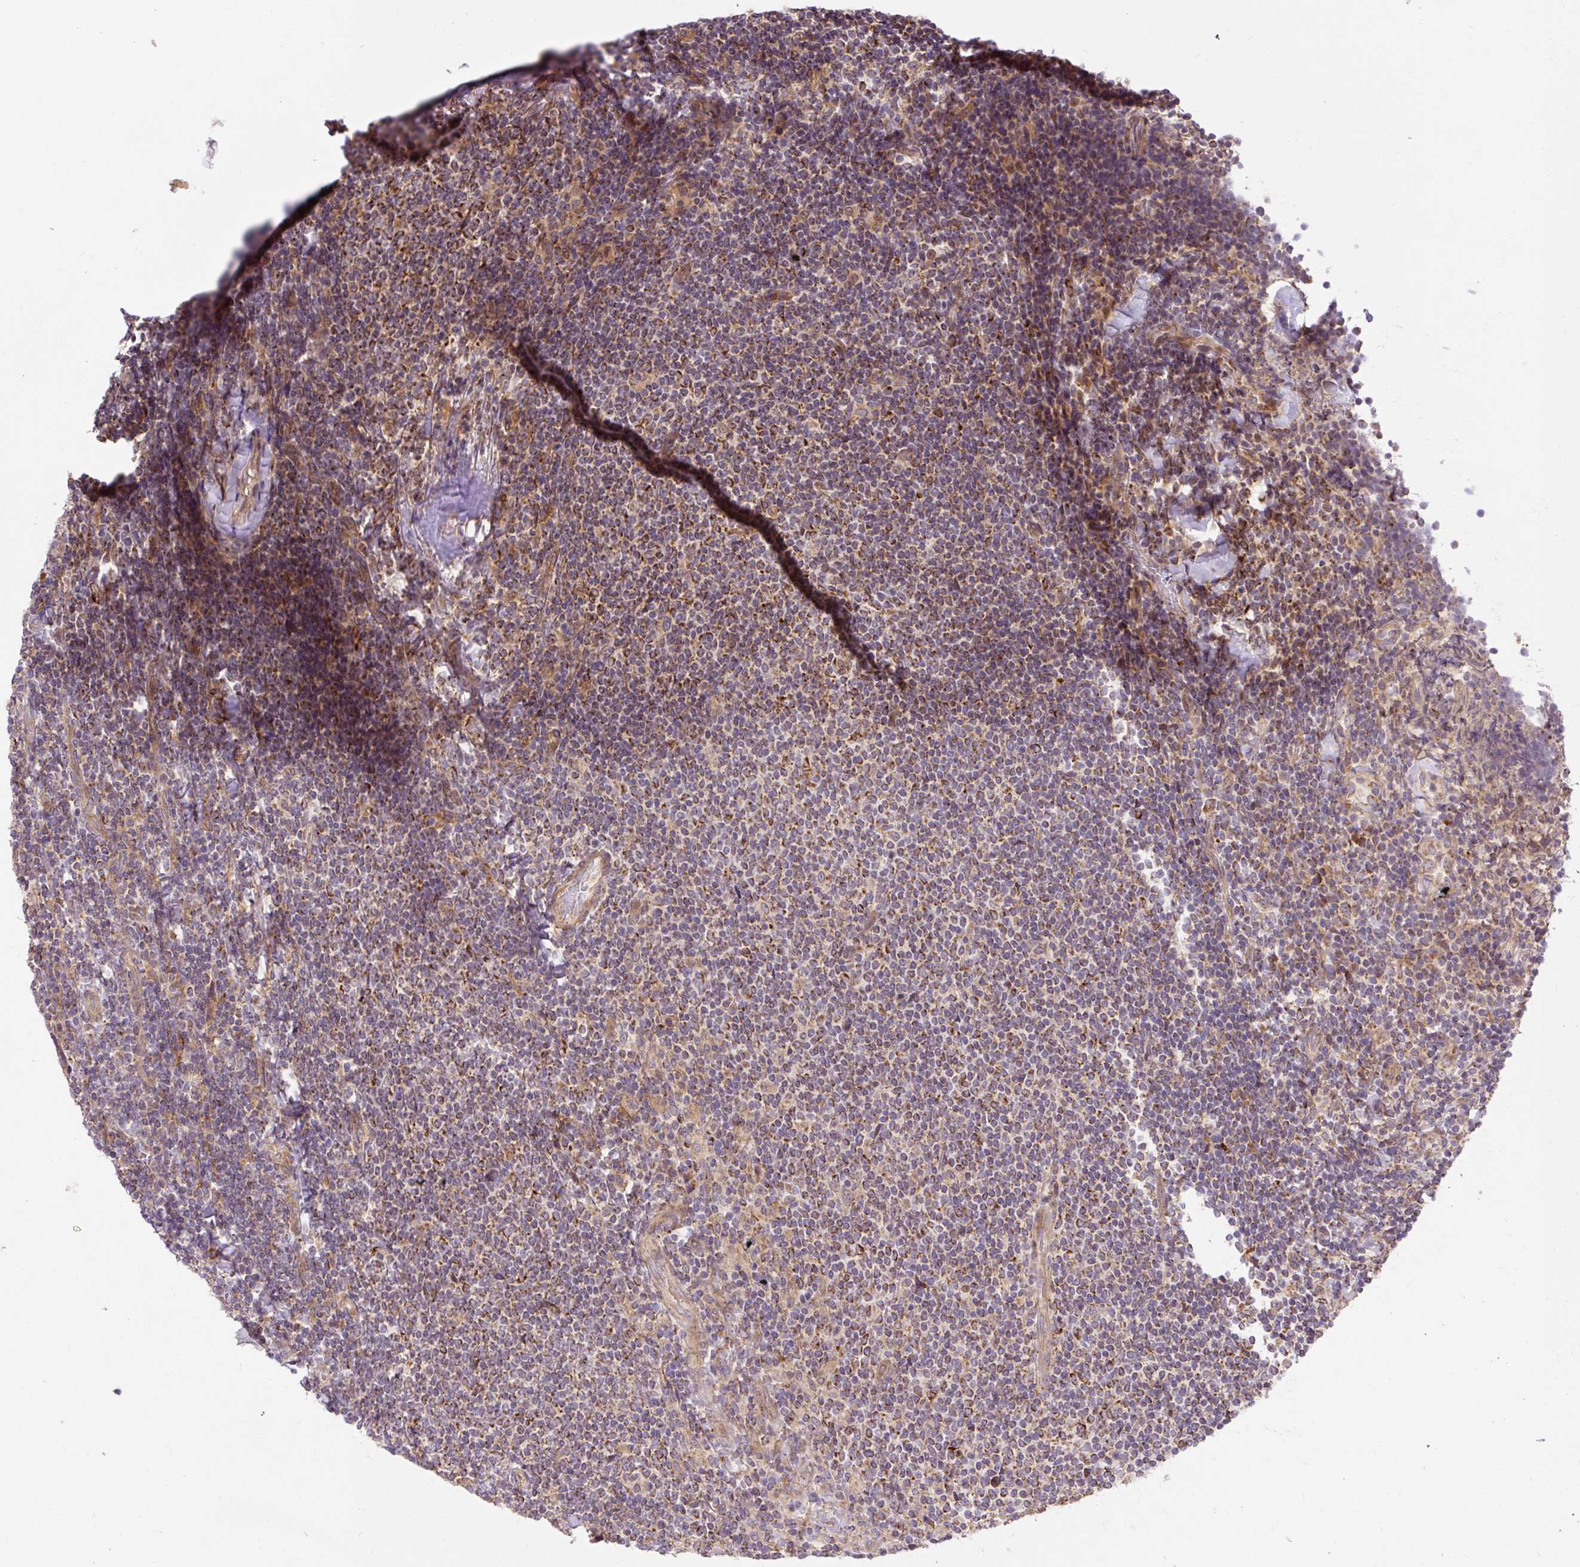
{"staining": {"intensity": "moderate", "quantity": ">75%", "location": "cytoplasmic/membranous"}, "tissue": "lymphoma", "cell_type": "Tumor cells", "image_type": "cancer", "snomed": [{"axis": "morphology", "description": "Malignant lymphoma, non-Hodgkin's type, Low grade"}, {"axis": "topography", "description": "Lymph node"}], "caption": "A high-resolution micrograph shows immunohistochemistry staining of malignant lymphoma, non-Hodgkin's type (low-grade), which demonstrates moderate cytoplasmic/membranous positivity in about >75% of tumor cells.", "gene": "TRIAP1", "patient": {"sex": "male", "age": 52}}